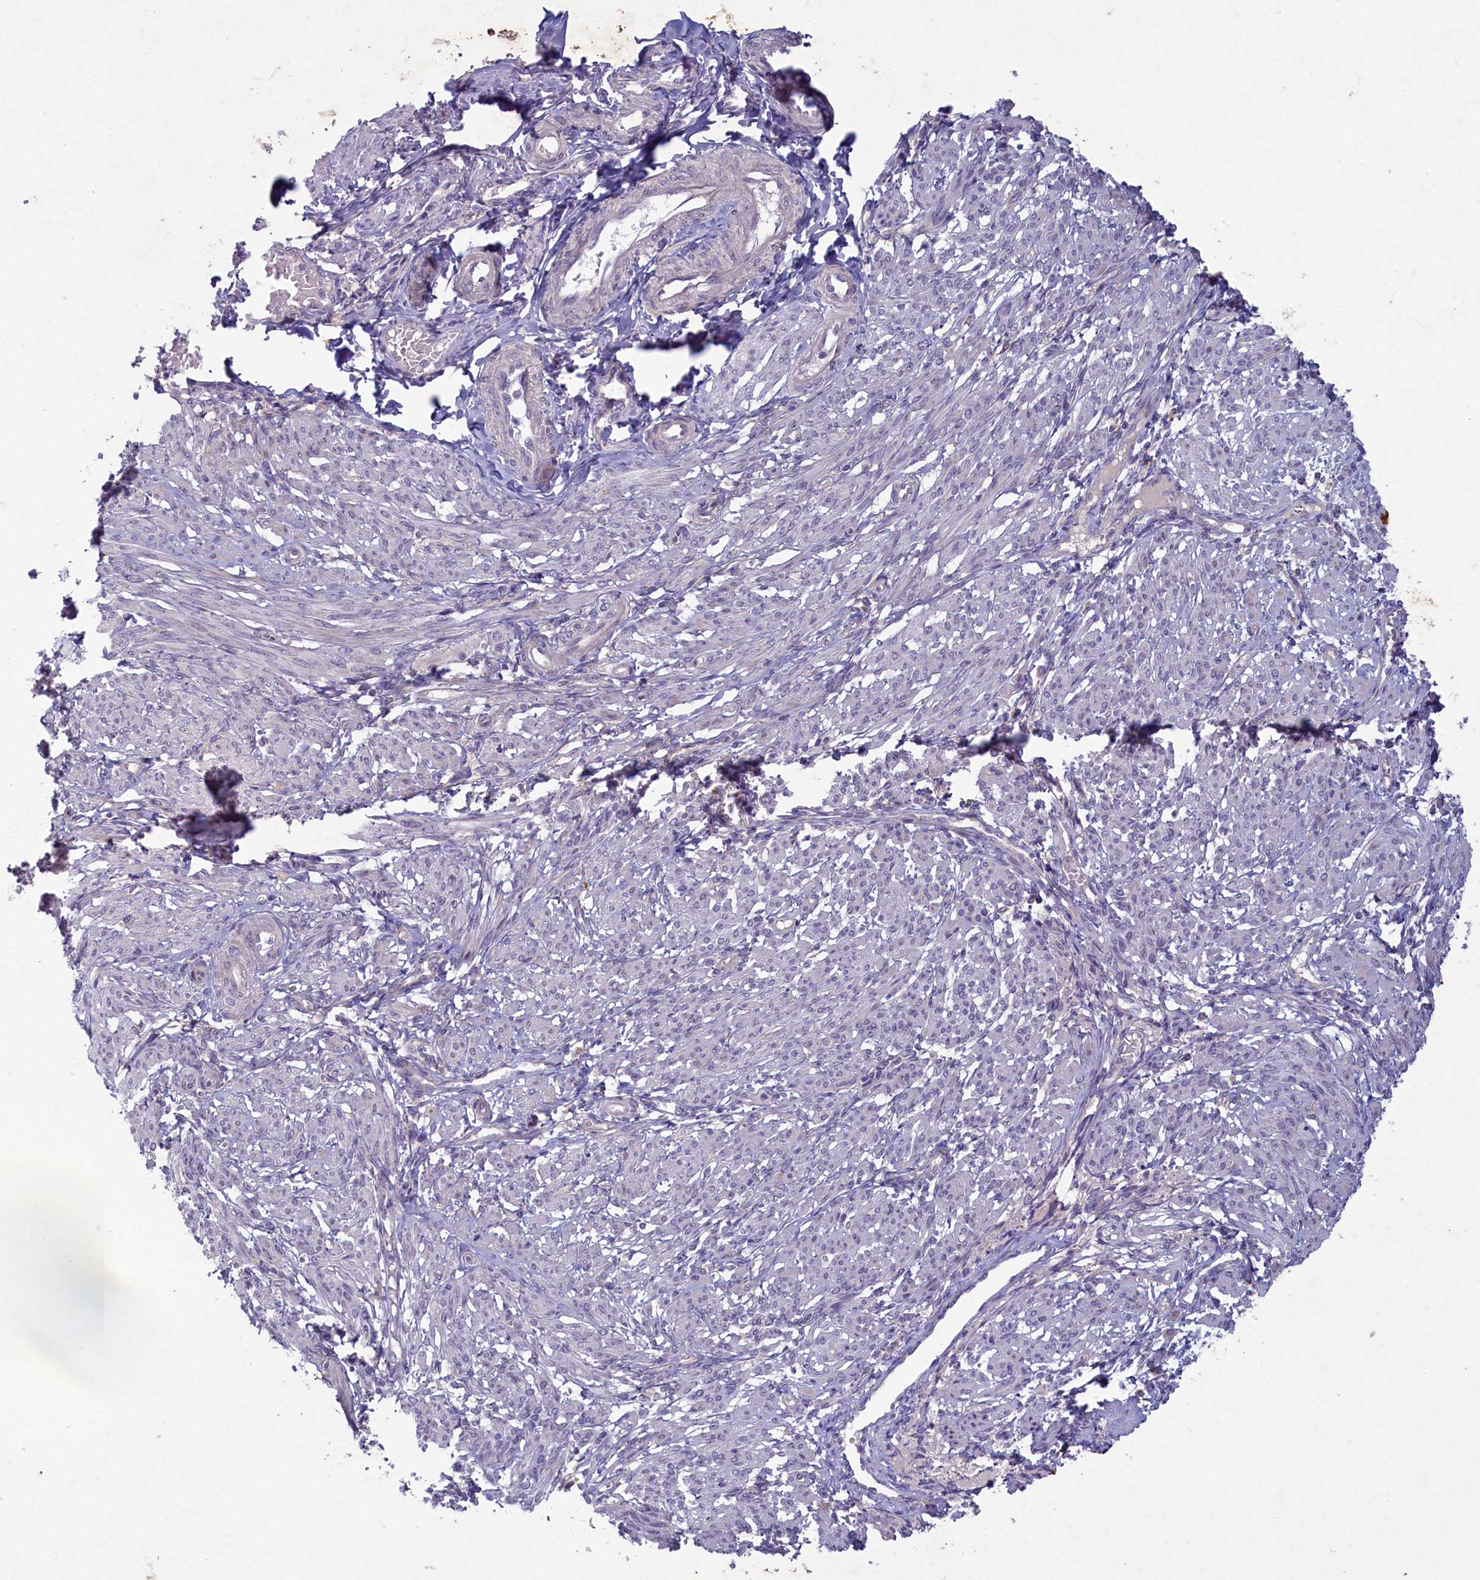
{"staining": {"intensity": "negative", "quantity": "none", "location": "none"}, "tissue": "smooth muscle", "cell_type": "Smooth muscle cells", "image_type": "normal", "snomed": [{"axis": "morphology", "description": "Normal tissue, NOS"}, {"axis": "topography", "description": "Smooth muscle"}], "caption": "This is a photomicrograph of IHC staining of normal smooth muscle, which shows no staining in smooth muscle cells.", "gene": "PLEKHG6", "patient": {"sex": "female", "age": 39}}